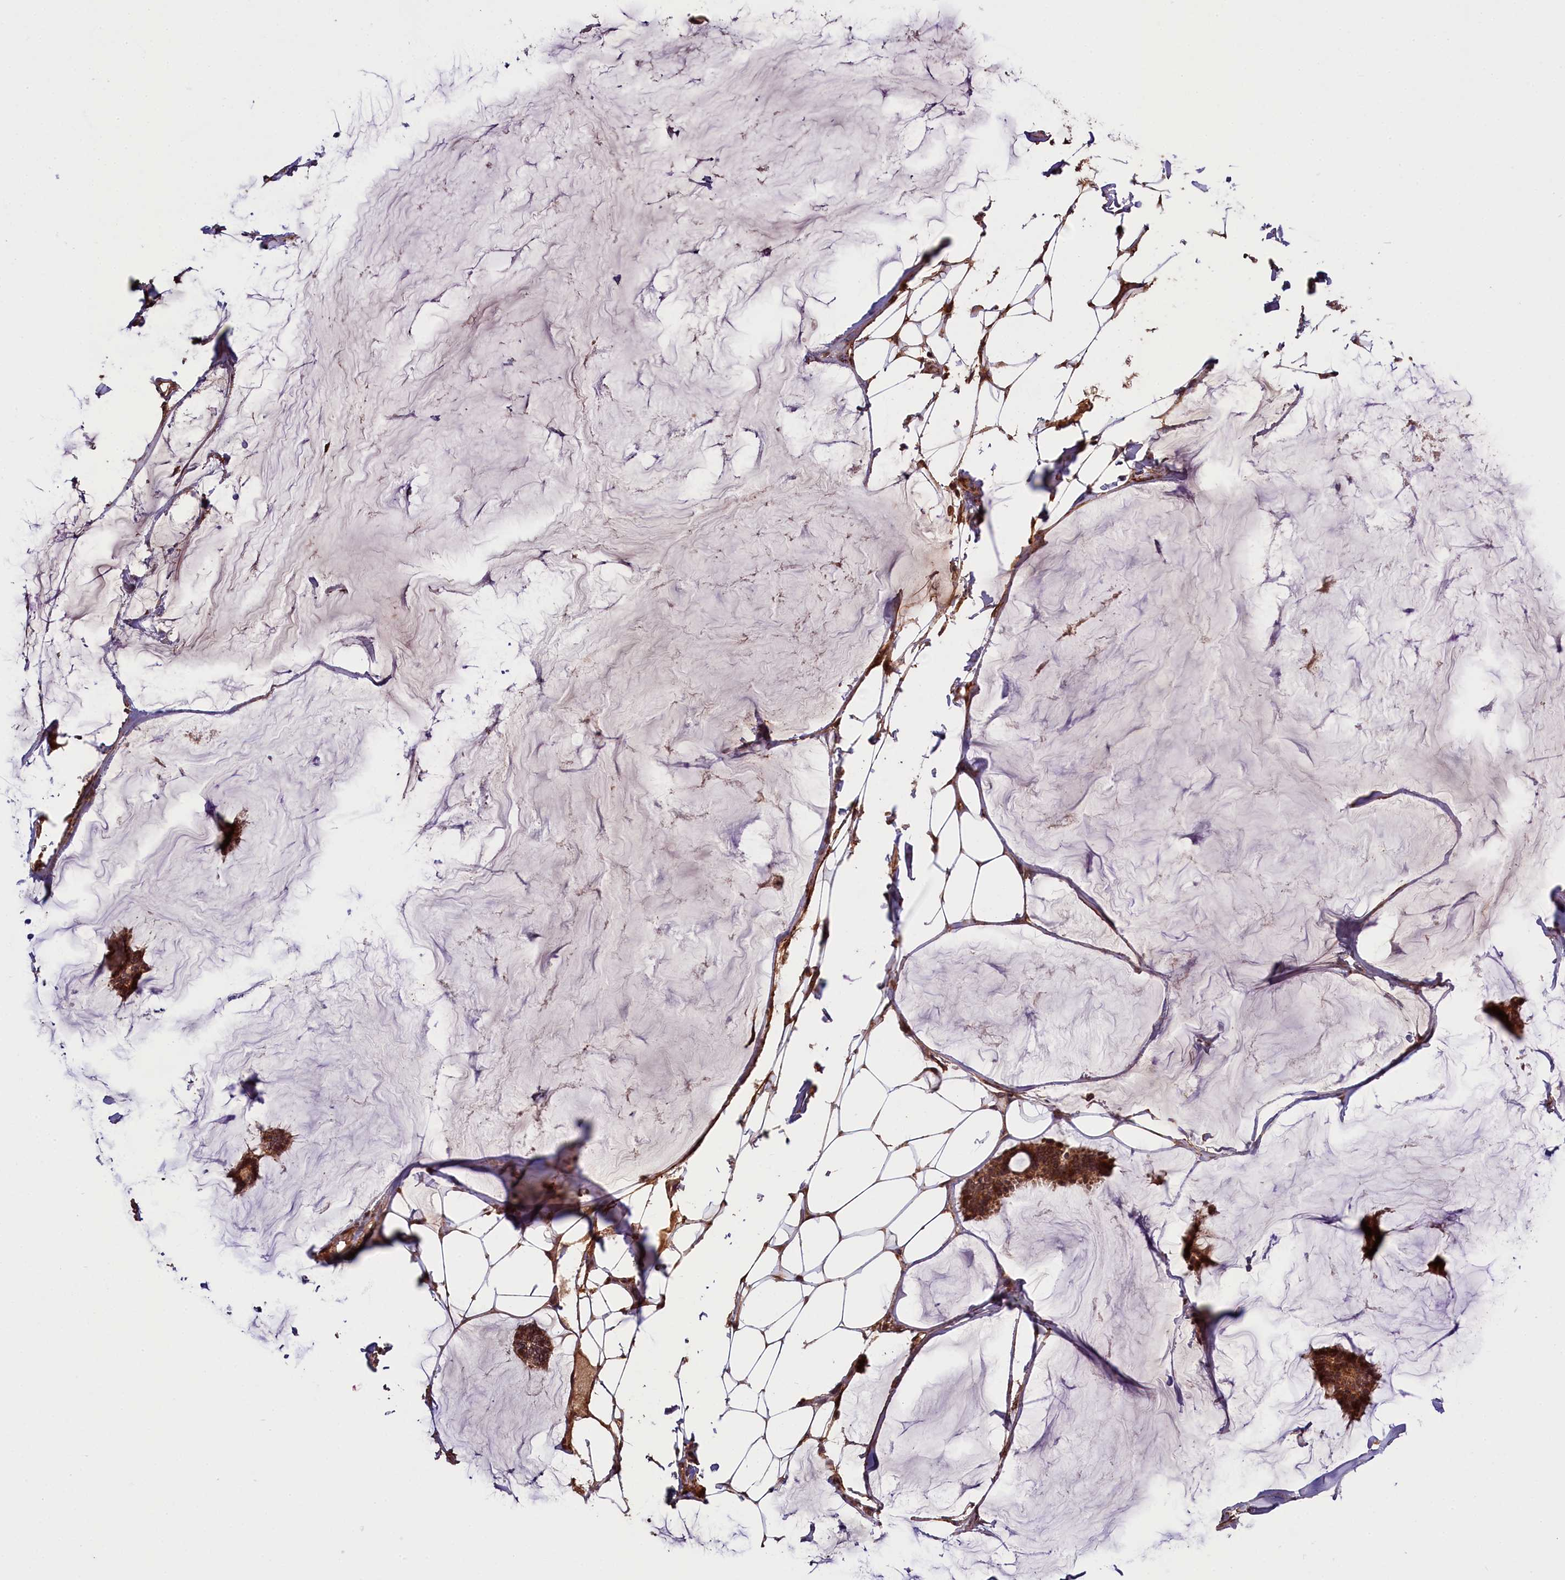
{"staining": {"intensity": "strong", "quantity": ">75%", "location": "cytoplasmic/membranous"}, "tissue": "breast cancer", "cell_type": "Tumor cells", "image_type": "cancer", "snomed": [{"axis": "morphology", "description": "Duct carcinoma"}, {"axis": "topography", "description": "Breast"}], "caption": "A histopathology image of human breast cancer stained for a protein shows strong cytoplasmic/membranous brown staining in tumor cells.", "gene": "ZNF480", "patient": {"sex": "female", "age": 93}}